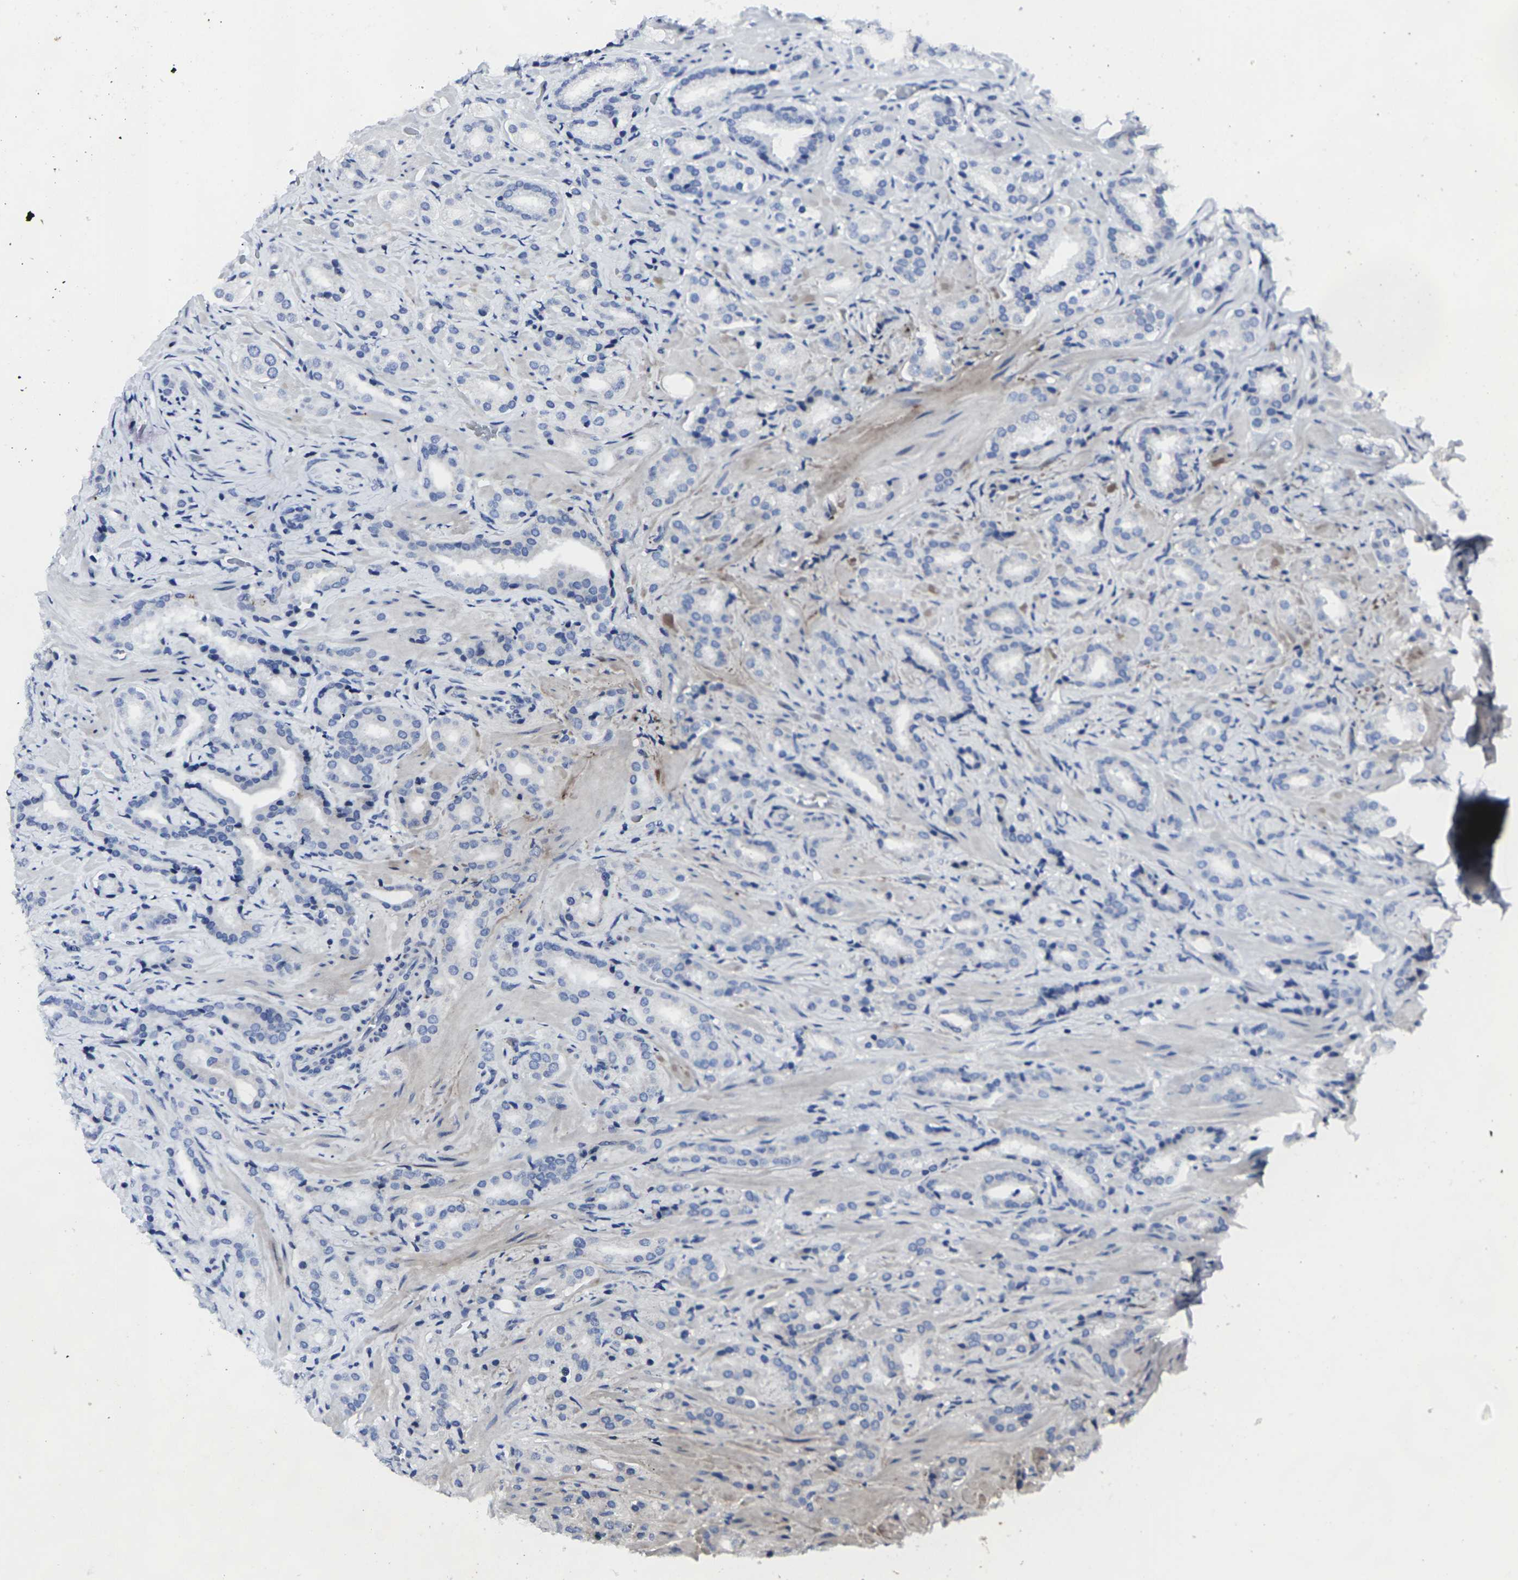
{"staining": {"intensity": "negative", "quantity": "none", "location": "none"}, "tissue": "prostate cancer", "cell_type": "Tumor cells", "image_type": "cancer", "snomed": [{"axis": "morphology", "description": "Adenocarcinoma, High grade"}, {"axis": "topography", "description": "Prostate"}], "caption": "Immunohistochemistry (IHC) of high-grade adenocarcinoma (prostate) shows no expression in tumor cells.", "gene": "MSANTD4", "patient": {"sex": "male", "age": 64}}